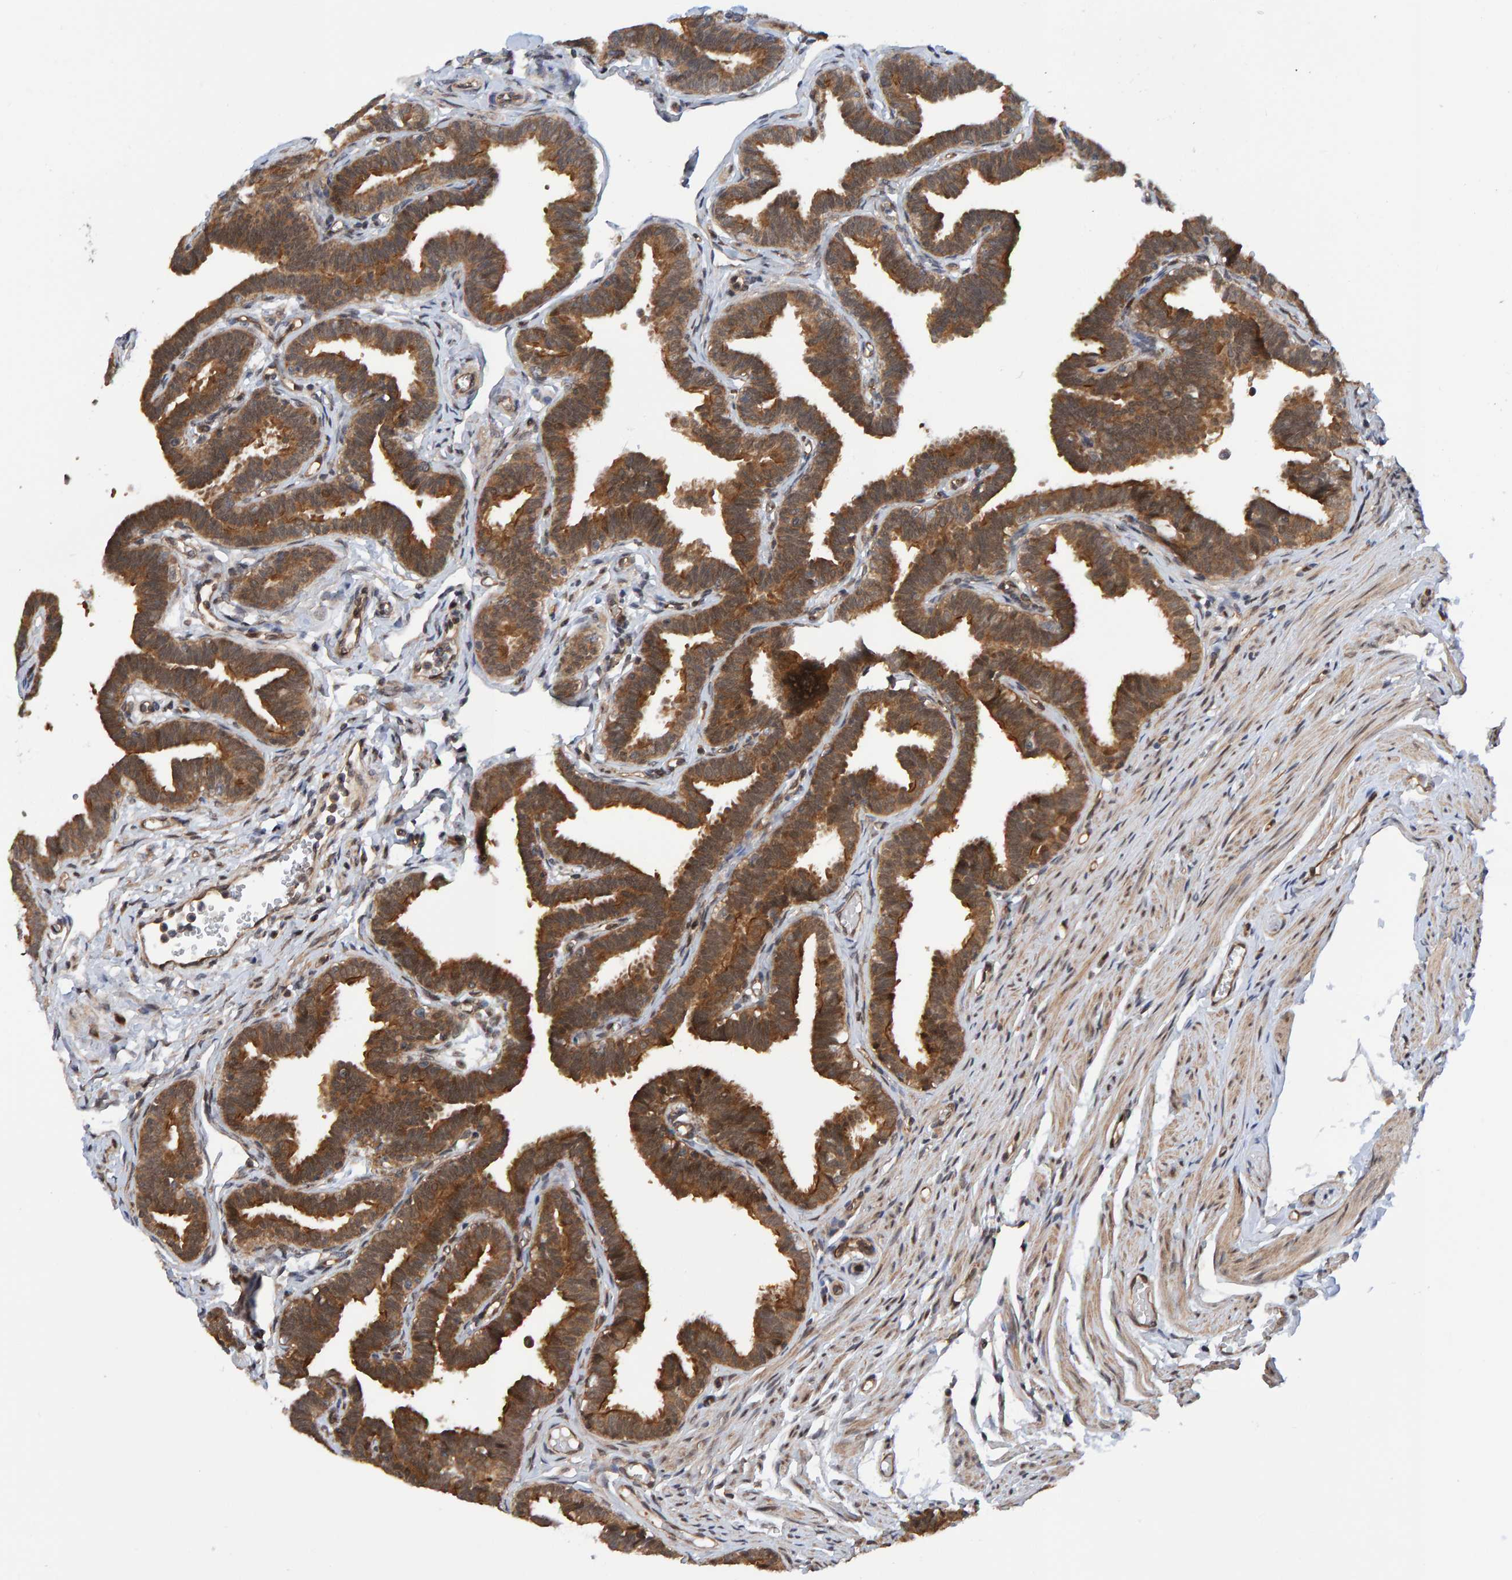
{"staining": {"intensity": "strong", "quantity": ">75%", "location": "cytoplasmic/membranous"}, "tissue": "fallopian tube", "cell_type": "Glandular cells", "image_type": "normal", "snomed": [{"axis": "morphology", "description": "Normal tissue, NOS"}, {"axis": "topography", "description": "Fallopian tube"}, {"axis": "topography", "description": "Ovary"}], "caption": "Protein analysis of benign fallopian tube reveals strong cytoplasmic/membranous staining in about >75% of glandular cells.", "gene": "SCRN2", "patient": {"sex": "female", "age": 23}}